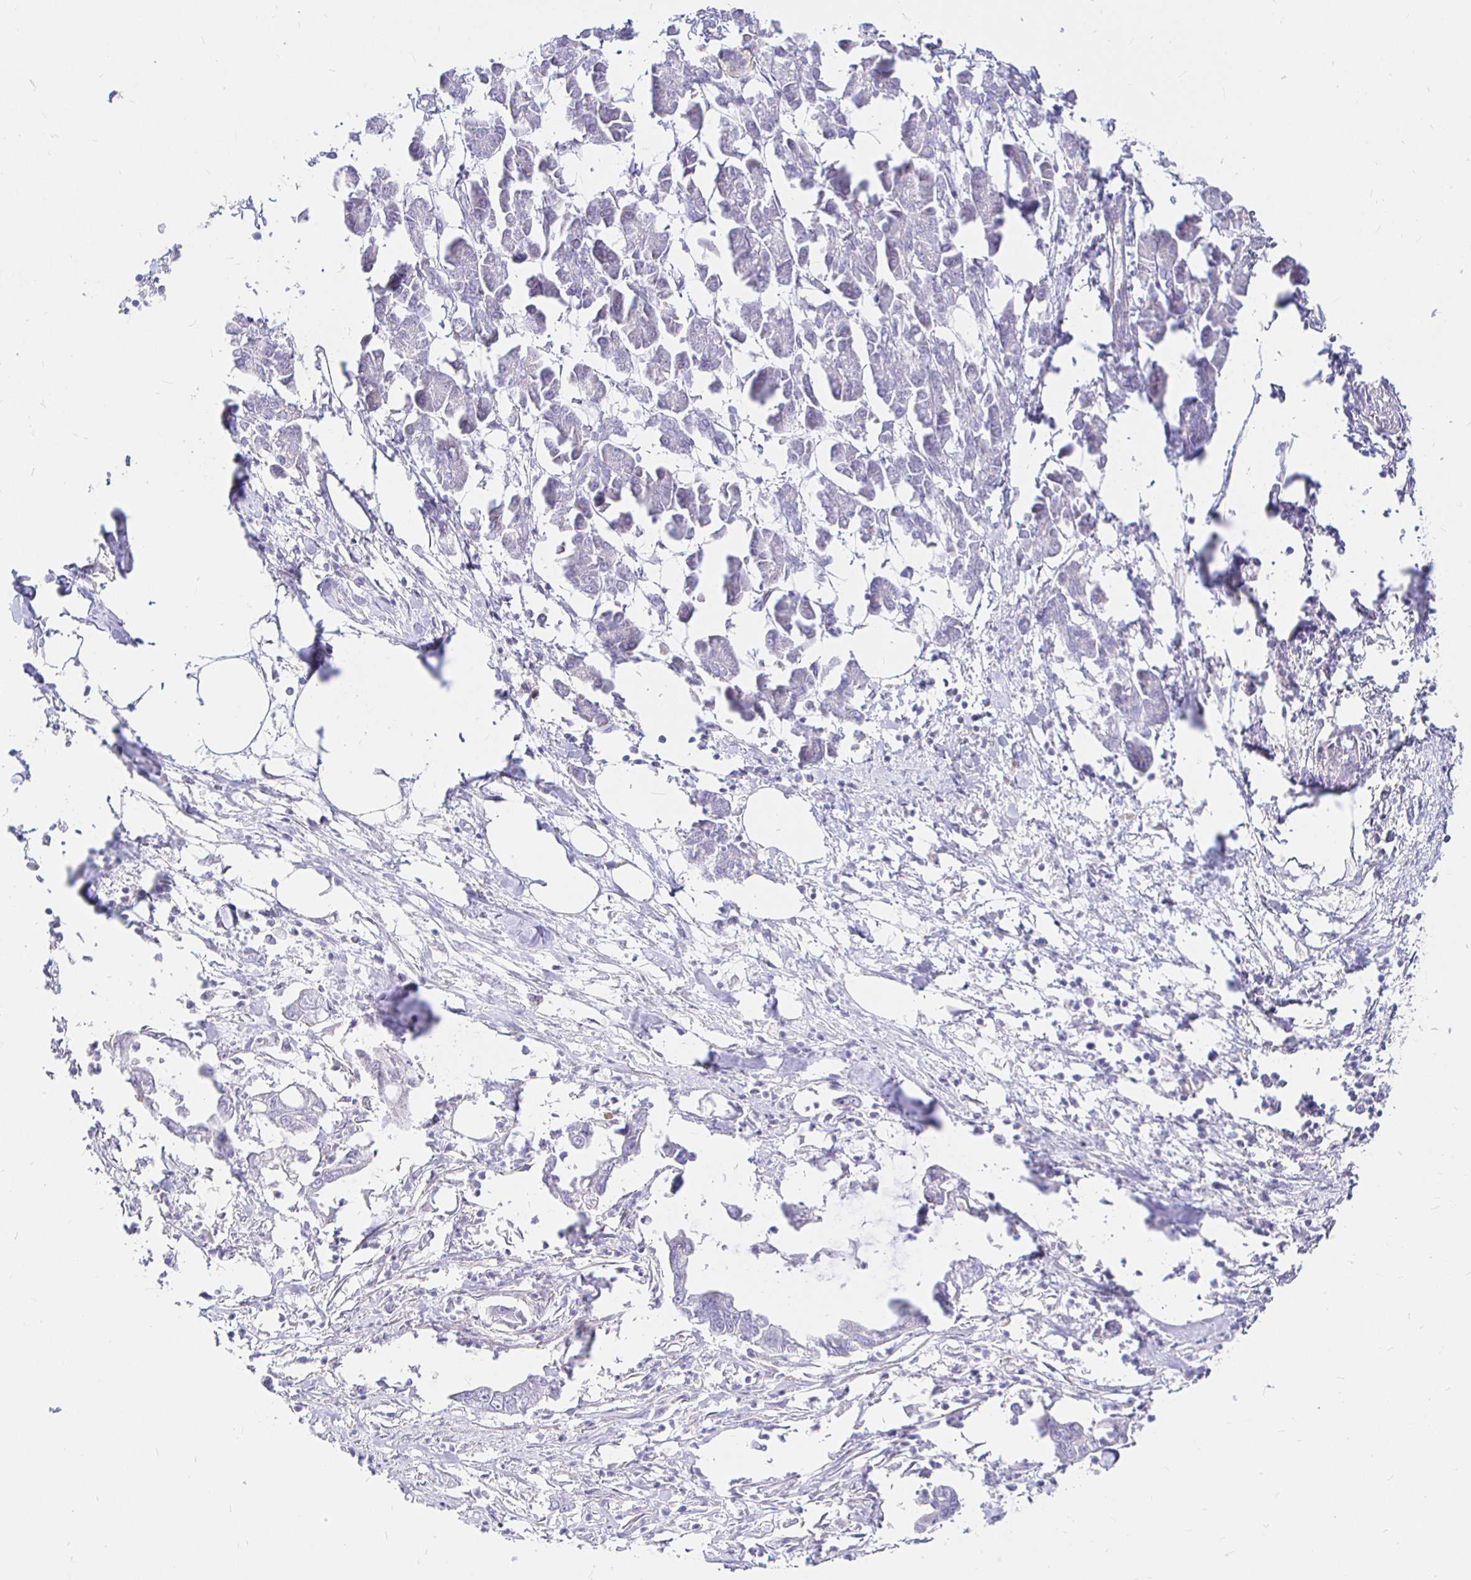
{"staining": {"intensity": "negative", "quantity": "none", "location": "none"}, "tissue": "pancreatic cancer", "cell_type": "Tumor cells", "image_type": "cancer", "snomed": [{"axis": "morphology", "description": "Adenocarcinoma, NOS"}, {"axis": "topography", "description": "Pancreas"}], "caption": "The IHC micrograph has no significant positivity in tumor cells of adenocarcinoma (pancreatic) tissue.", "gene": "PALM2AKAP2", "patient": {"sex": "male", "age": 61}}